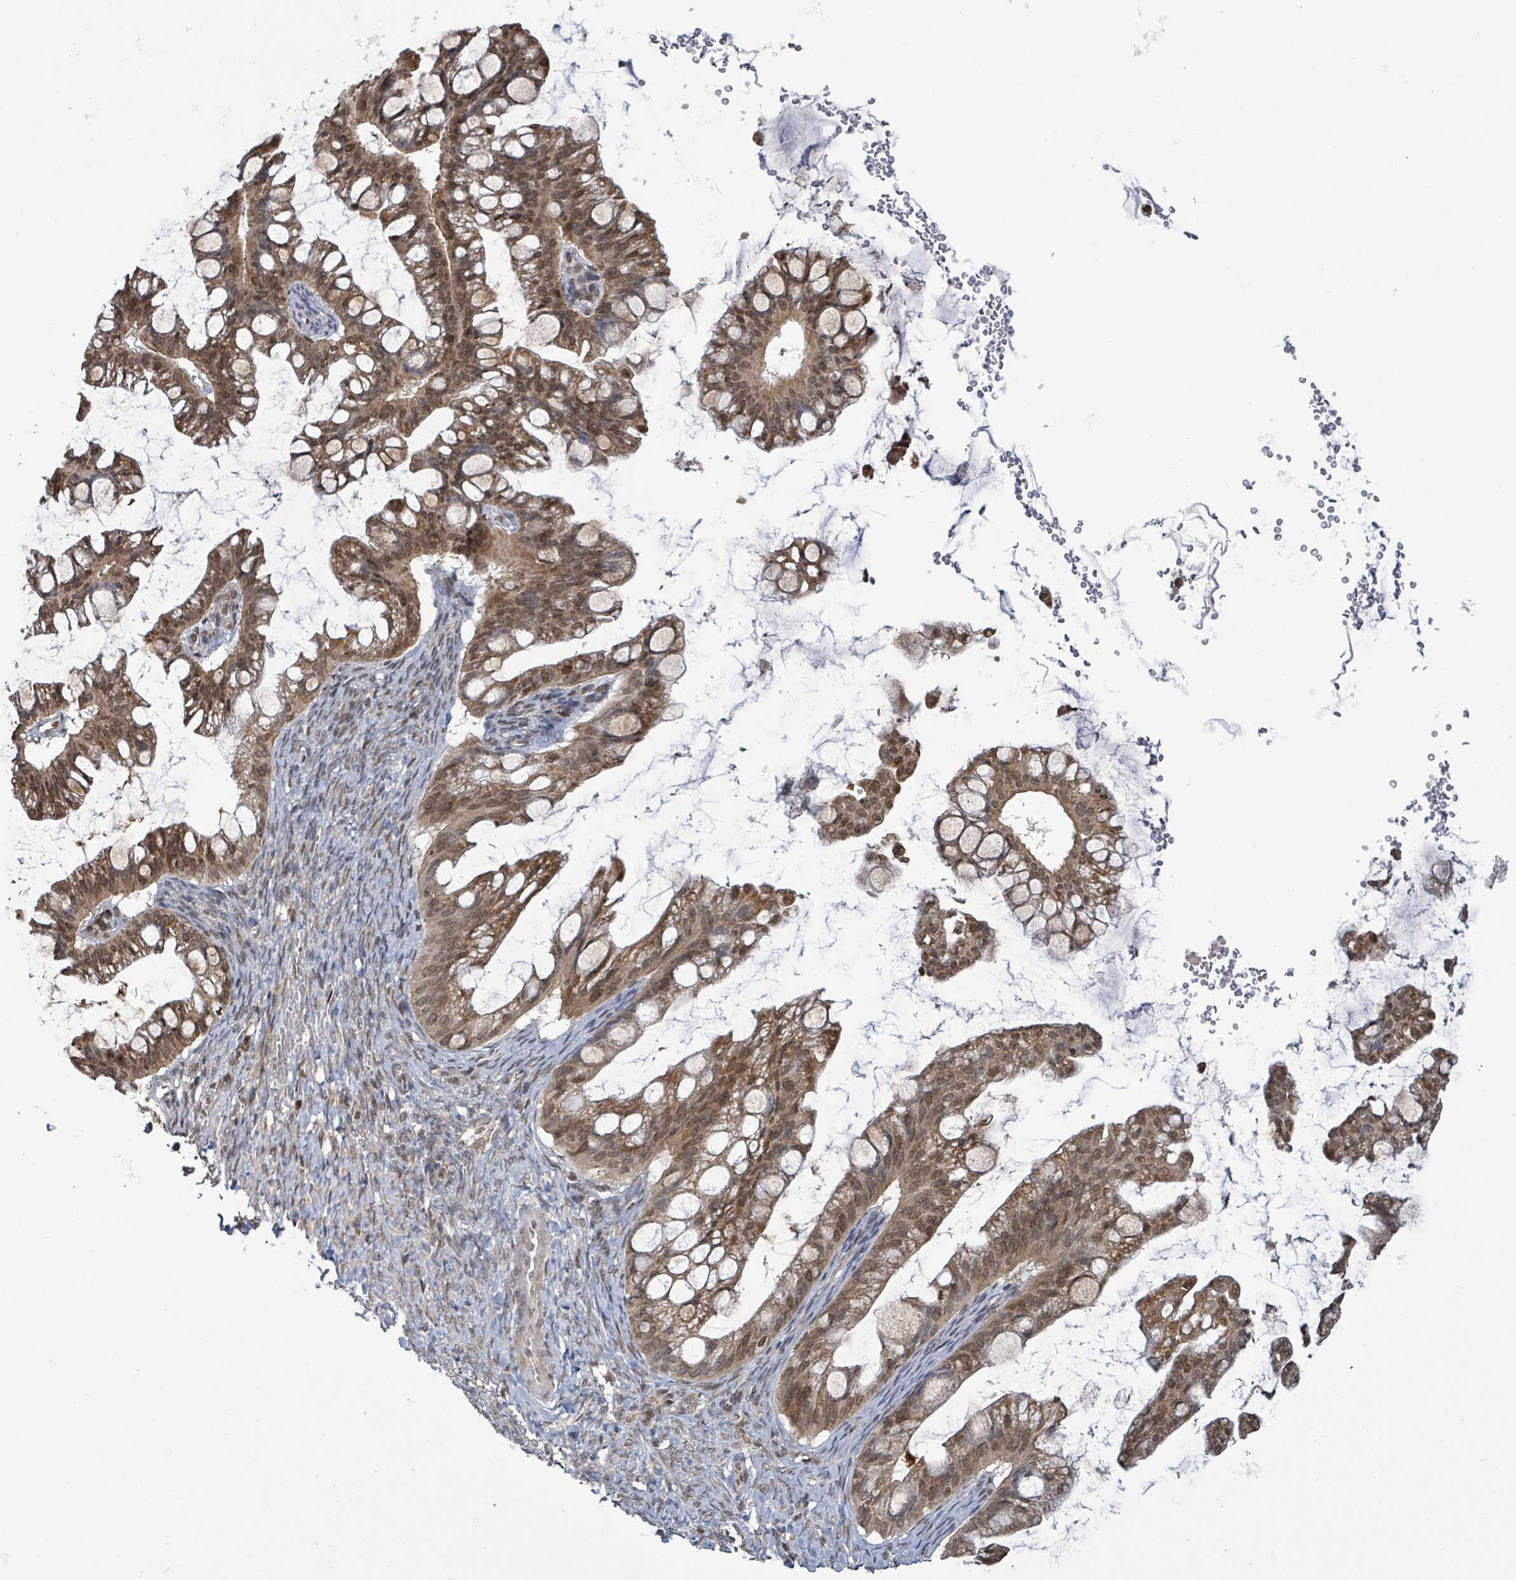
{"staining": {"intensity": "moderate", "quantity": ">75%", "location": "cytoplasmic/membranous,nuclear"}, "tissue": "ovarian cancer", "cell_type": "Tumor cells", "image_type": "cancer", "snomed": [{"axis": "morphology", "description": "Cystadenocarcinoma, mucinous, NOS"}, {"axis": "topography", "description": "Ovary"}], "caption": "Immunohistochemistry micrograph of human ovarian cancer stained for a protein (brown), which shows medium levels of moderate cytoplasmic/membranous and nuclear staining in about >75% of tumor cells.", "gene": "SBF2", "patient": {"sex": "female", "age": 73}}